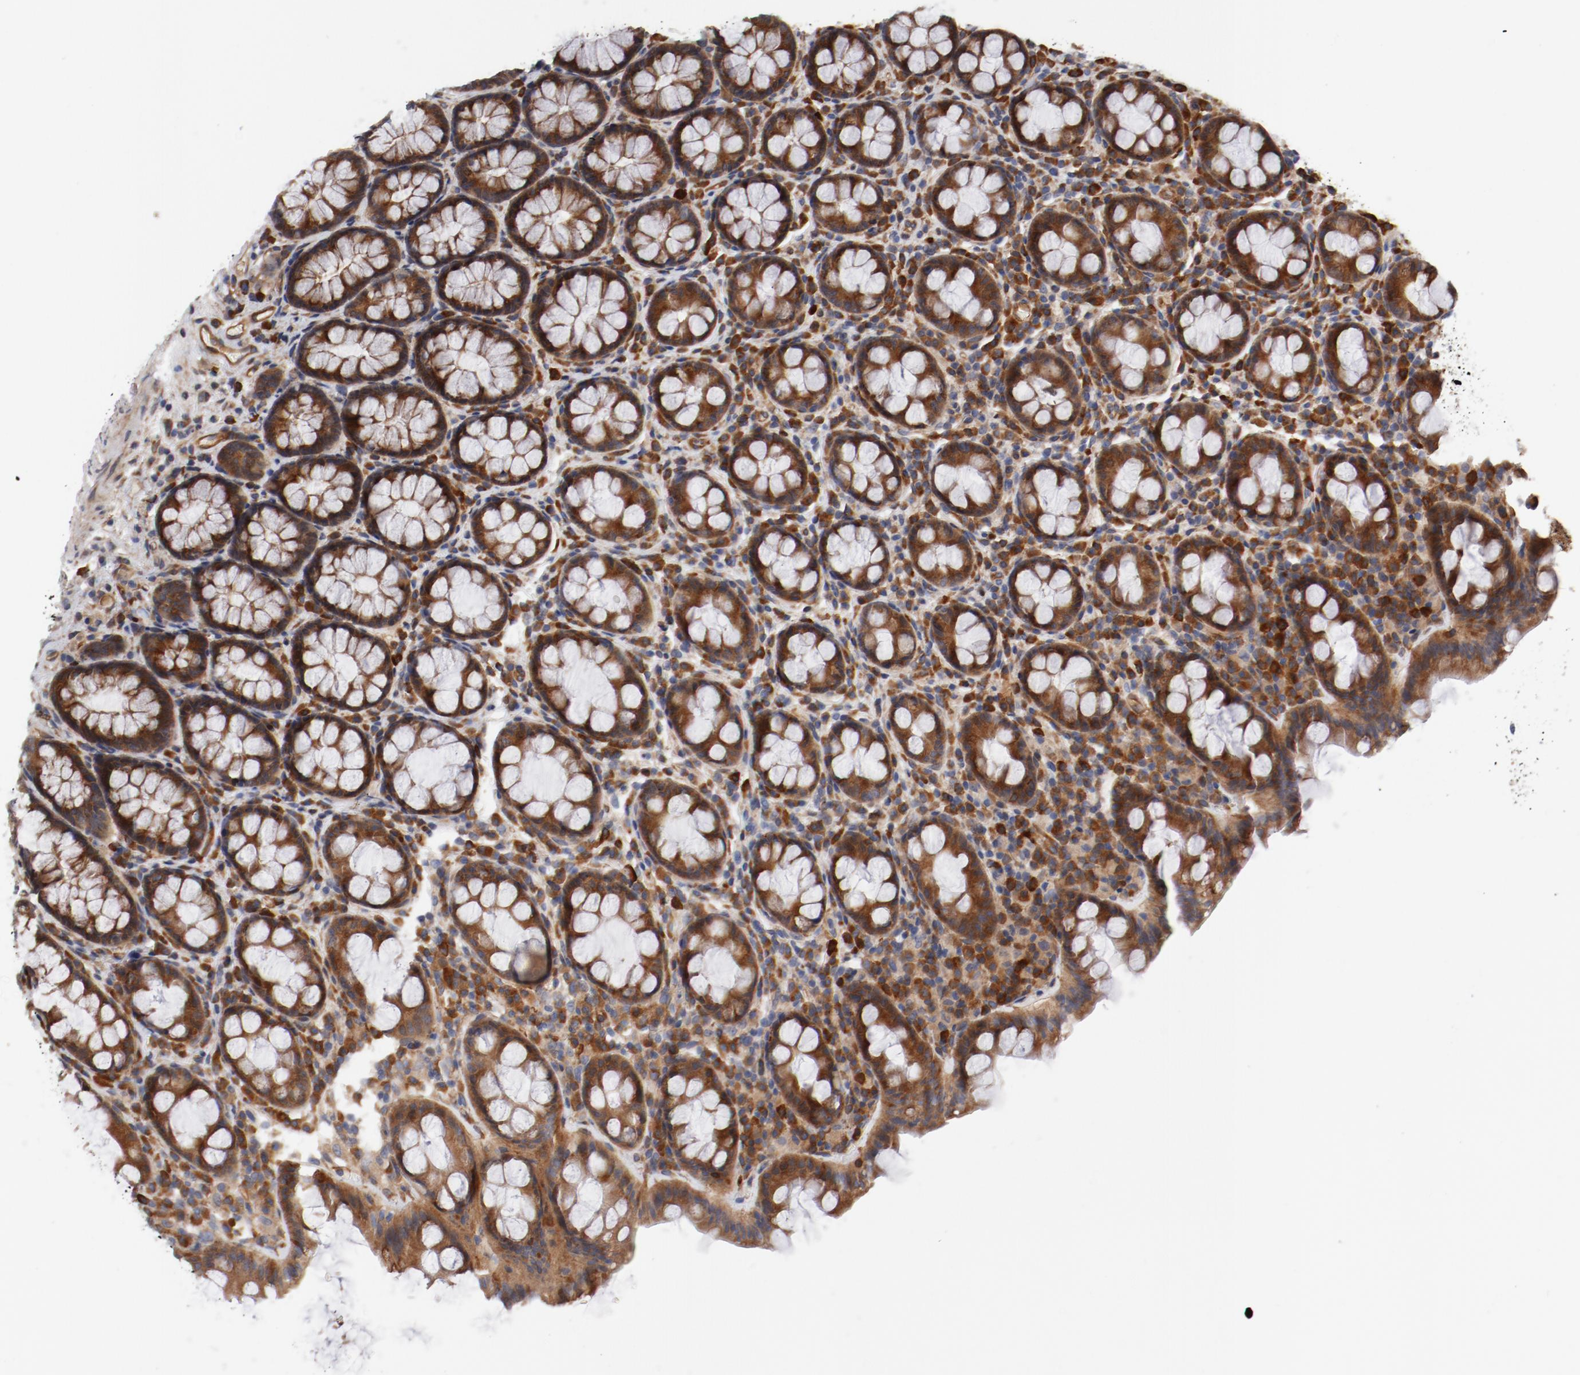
{"staining": {"intensity": "strong", "quantity": ">75%", "location": "cytoplasmic/membranous"}, "tissue": "rectum", "cell_type": "Glandular cells", "image_type": "normal", "snomed": [{"axis": "morphology", "description": "Normal tissue, NOS"}, {"axis": "topography", "description": "Rectum"}], "caption": "DAB immunohistochemical staining of benign human rectum shows strong cytoplasmic/membranous protein positivity in about >75% of glandular cells. Using DAB (brown) and hematoxylin (blue) stains, captured at high magnification using brightfield microscopy.", "gene": "PITPNM2", "patient": {"sex": "male", "age": 92}}